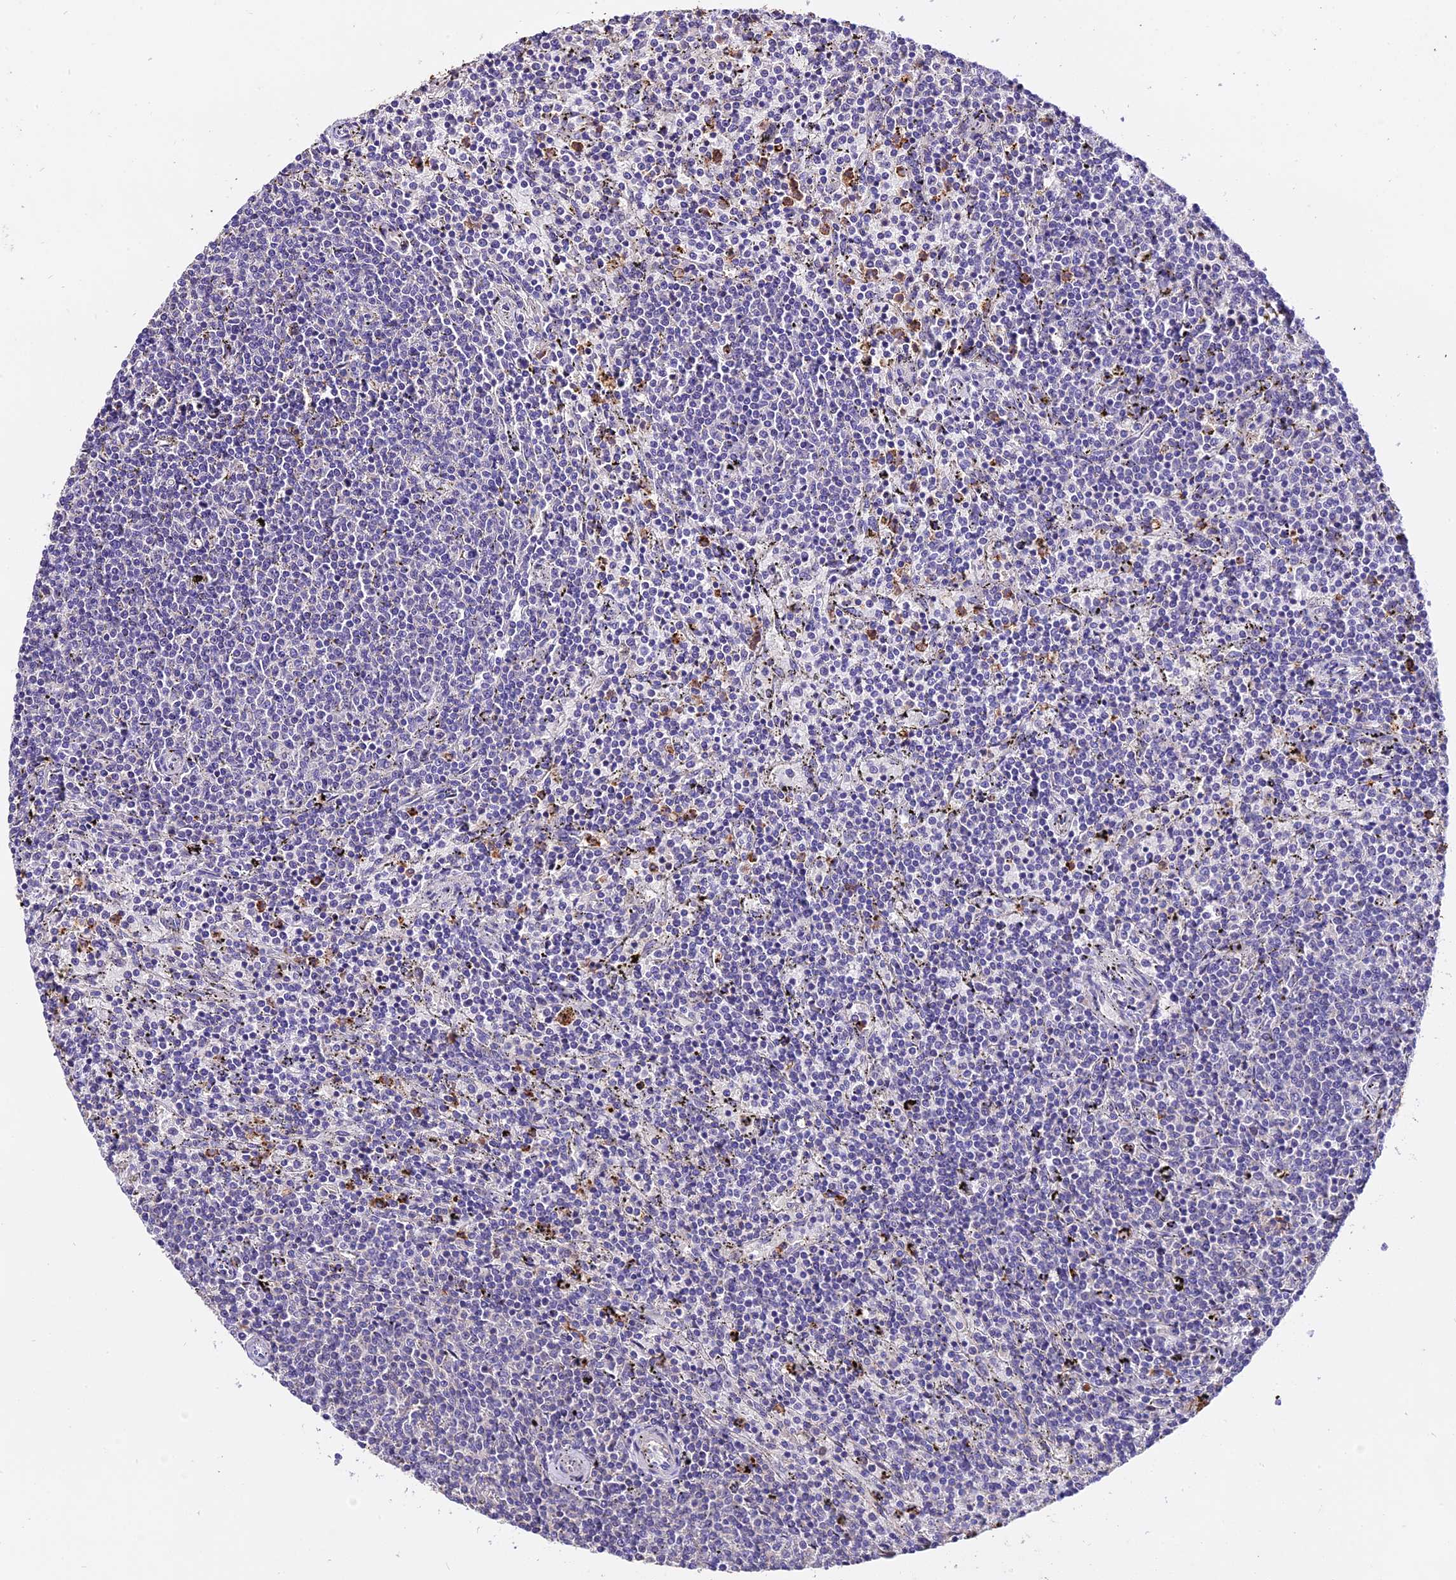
{"staining": {"intensity": "negative", "quantity": "none", "location": "none"}, "tissue": "lymphoma", "cell_type": "Tumor cells", "image_type": "cancer", "snomed": [{"axis": "morphology", "description": "Malignant lymphoma, non-Hodgkin's type, Low grade"}, {"axis": "topography", "description": "Spleen"}], "caption": "Tumor cells are negative for brown protein staining in malignant lymphoma, non-Hodgkin's type (low-grade).", "gene": "MAP3K7CL", "patient": {"sex": "female", "age": 50}}